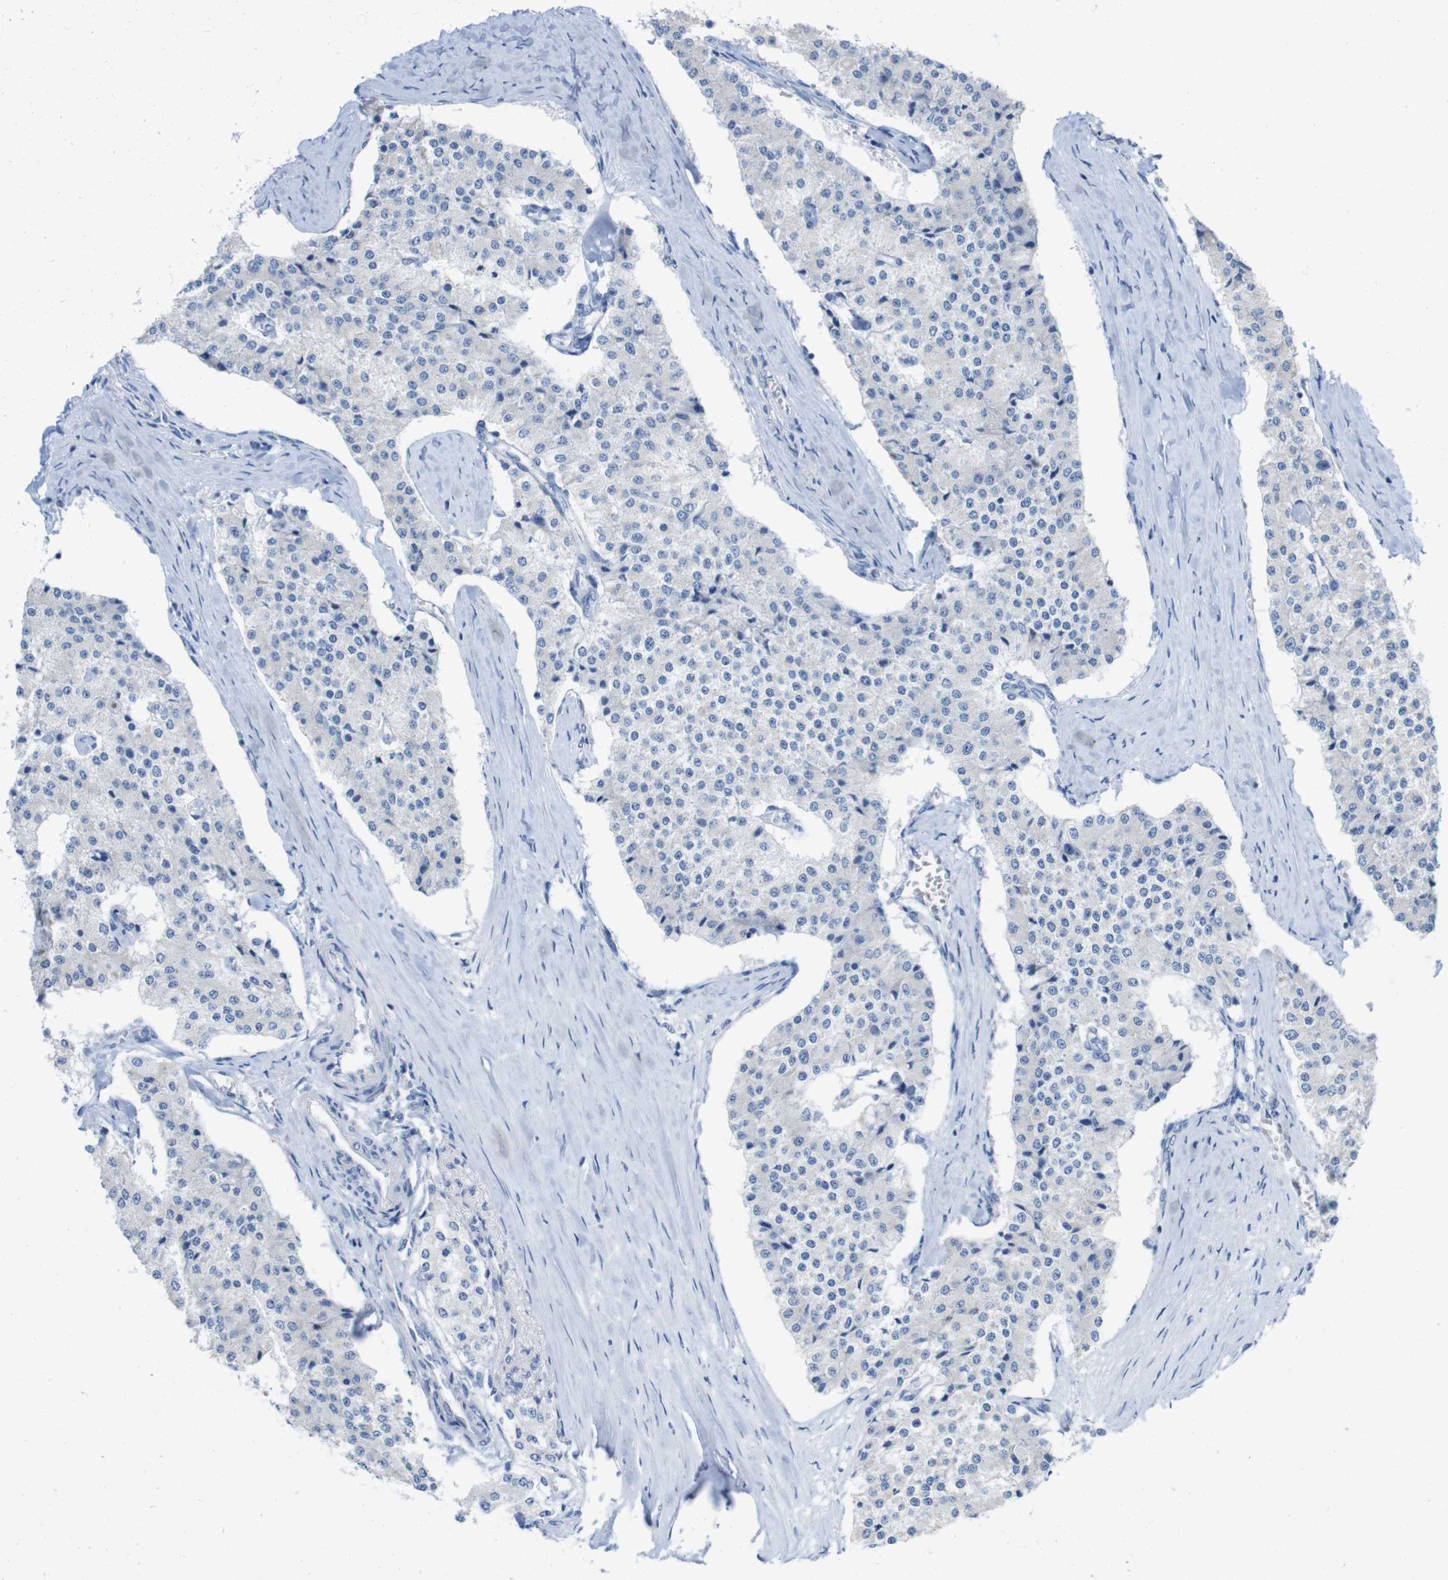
{"staining": {"intensity": "negative", "quantity": "none", "location": "none"}, "tissue": "carcinoid", "cell_type": "Tumor cells", "image_type": "cancer", "snomed": [{"axis": "morphology", "description": "Carcinoid, malignant, NOS"}, {"axis": "topography", "description": "Colon"}], "caption": "Immunohistochemistry (IHC) micrograph of human carcinoid stained for a protein (brown), which shows no positivity in tumor cells.", "gene": "LAG3", "patient": {"sex": "female", "age": 52}}